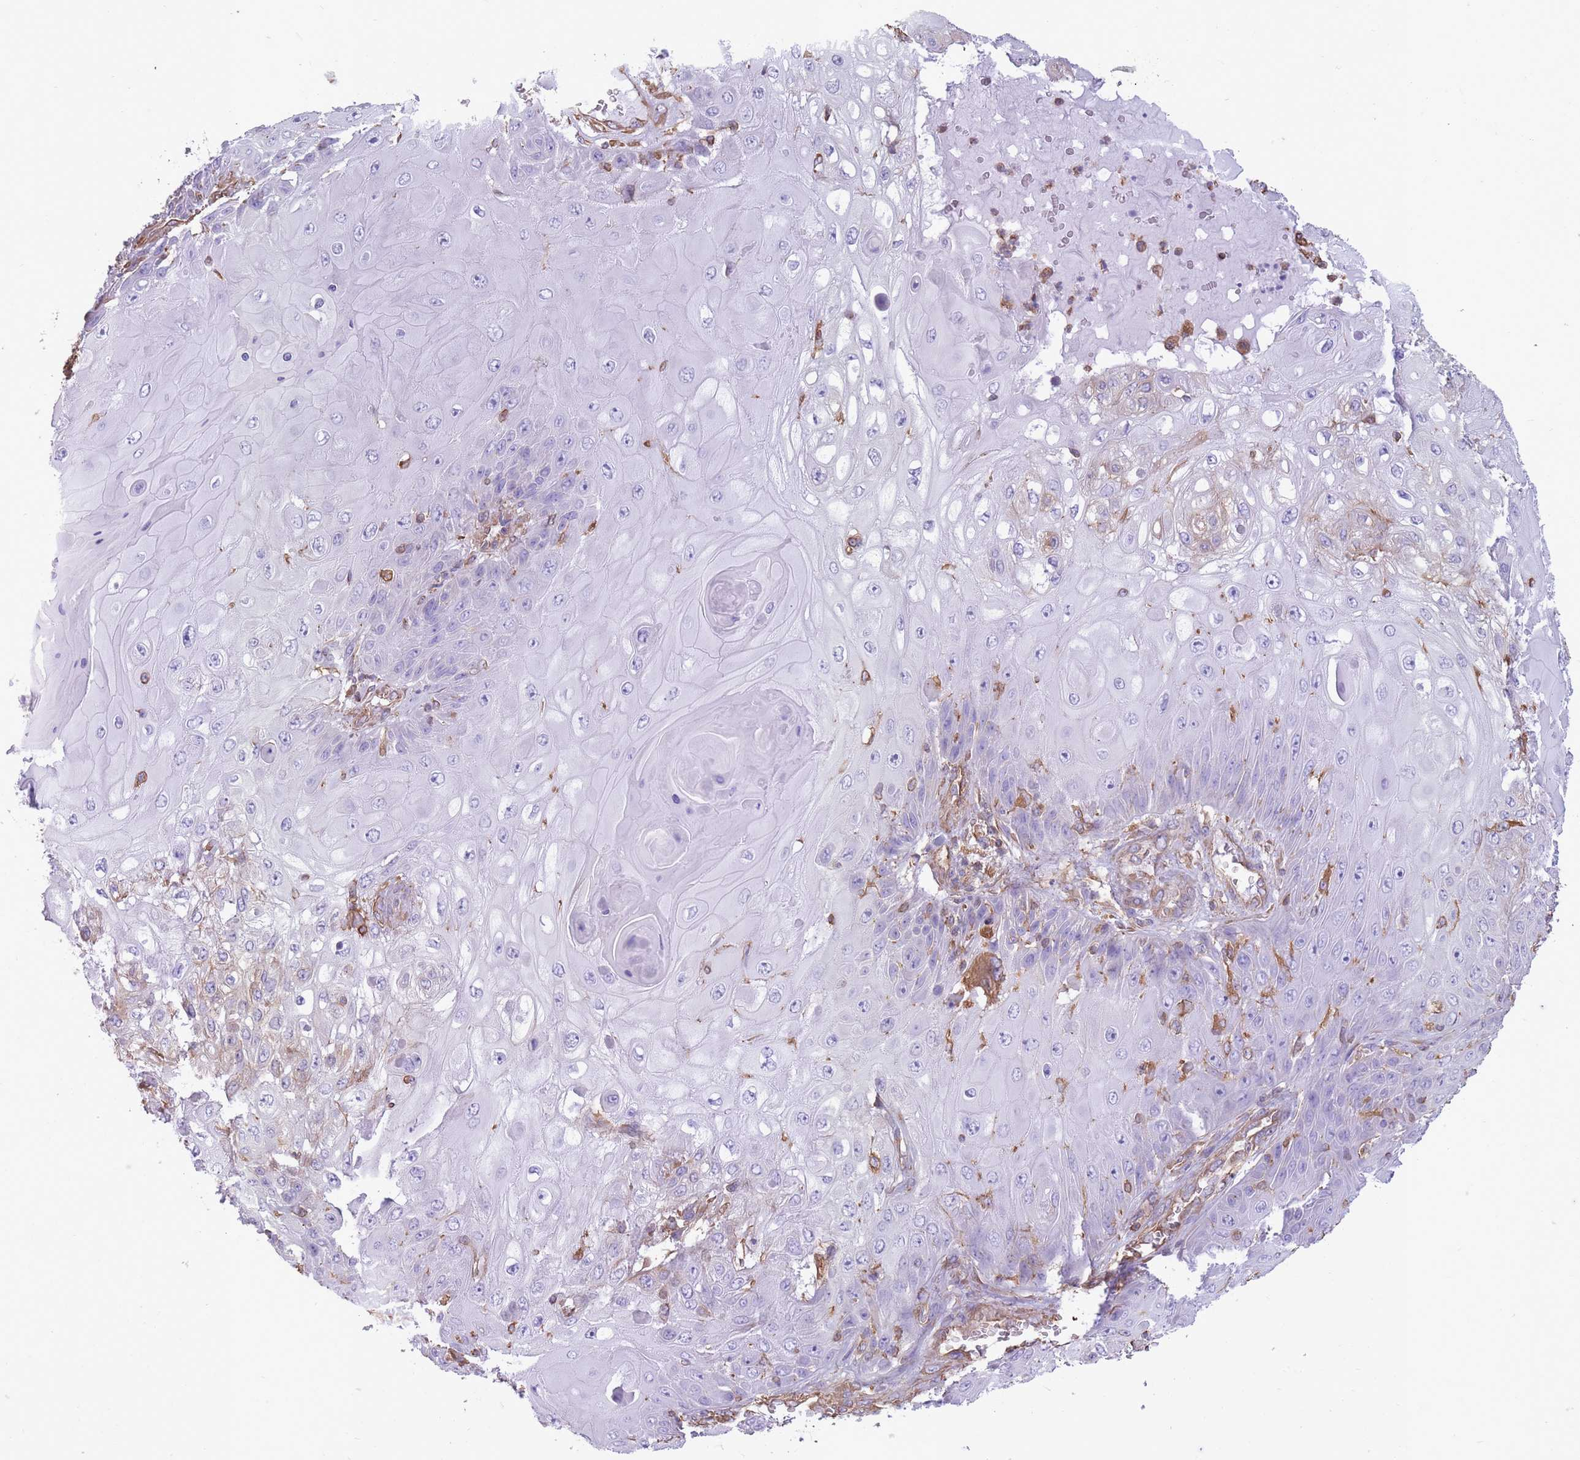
{"staining": {"intensity": "negative", "quantity": "none", "location": "none"}, "tissue": "skin cancer", "cell_type": "Tumor cells", "image_type": "cancer", "snomed": [{"axis": "morphology", "description": "Normal tissue, NOS"}, {"axis": "morphology", "description": "Squamous cell carcinoma, NOS"}, {"axis": "topography", "description": "Skin"}, {"axis": "topography", "description": "Cartilage tissue"}], "caption": "Tumor cells show no significant positivity in skin cancer (squamous cell carcinoma).", "gene": "ADD1", "patient": {"sex": "female", "age": 79}}